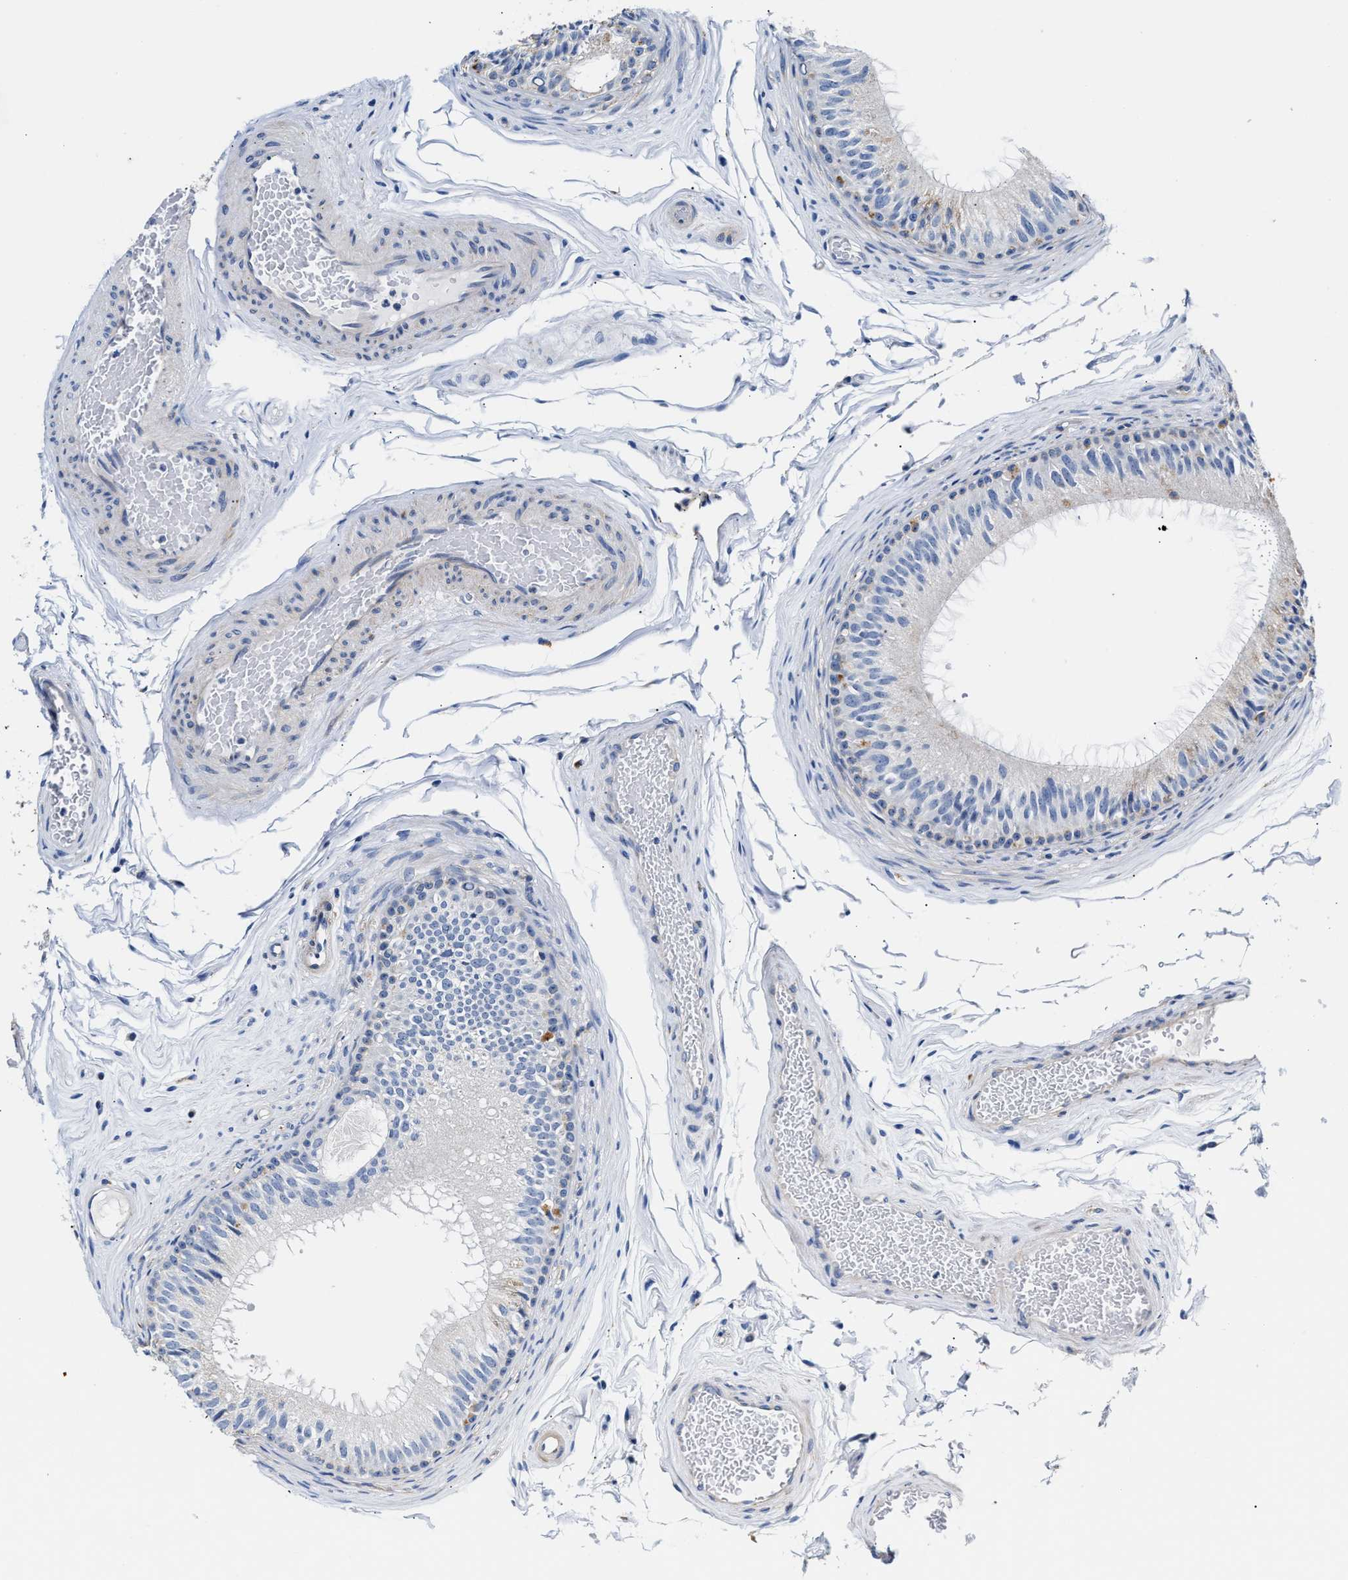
{"staining": {"intensity": "weak", "quantity": "<25%", "location": "cytoplasmic/membranous"}, "tissue": "epididymis", "cell_type": "Glandular cells", "image_type": "normal", "snomed": [{"axis": "morphology", "description": "Normal tissue, NOS"}, {"axis": "topography", "description": "Testis"}, {"axis": "topography", "description": "Epididymis"}], "caption": "Glandular cells show no significant positivity in normal epididymis. The staining was performed using DAB (3,3'-diaminobenzidine) to visualize the protein expression in brown, while the nuclei were stained in blue with hematoxylin (Magnification: 20x).", "gene": "ACADVL", "patient": {"sex": "male", "age": 36}}